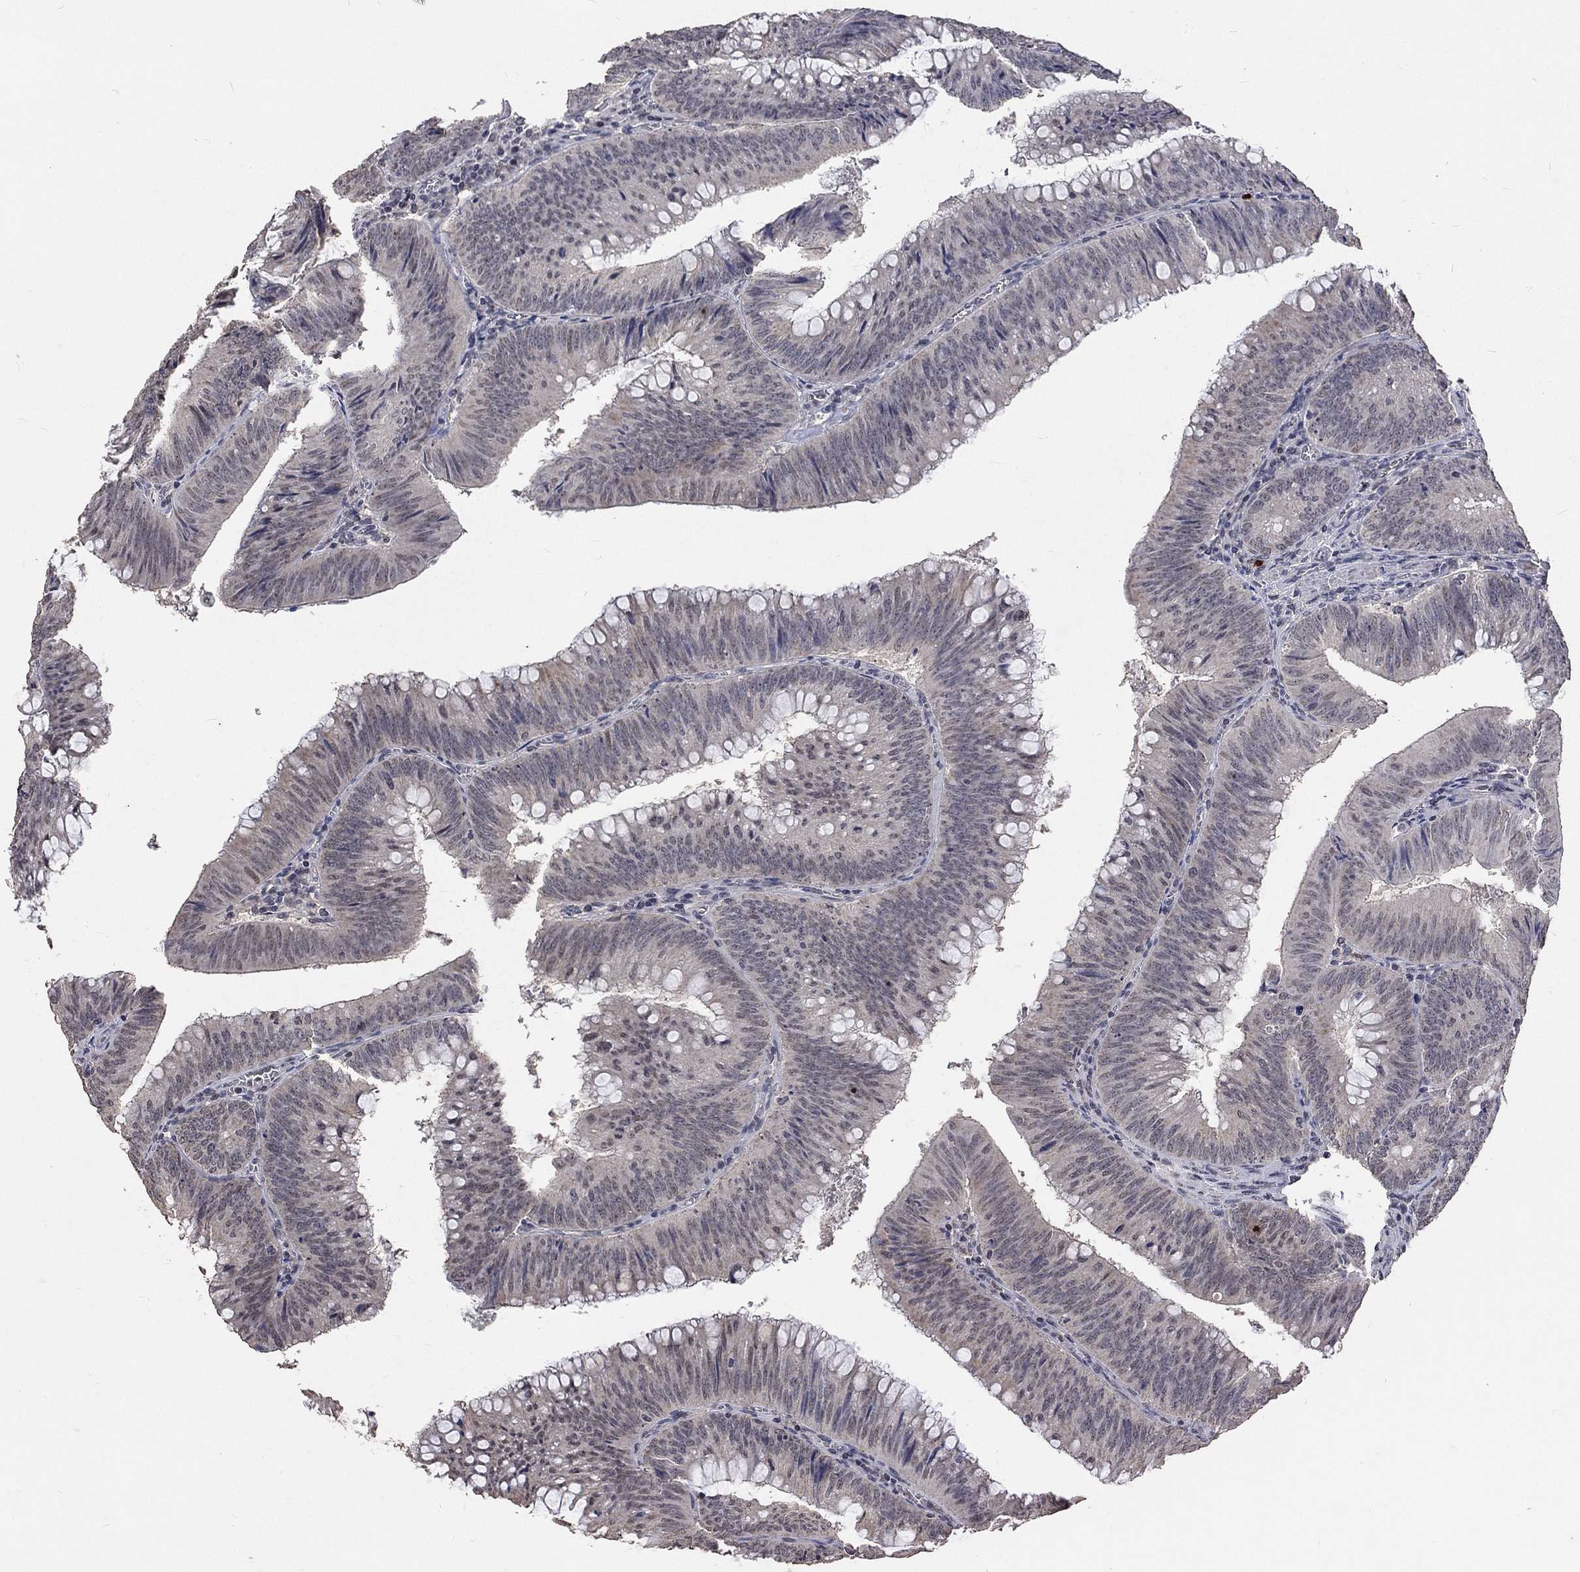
{"staining": {"intensity": "negative", "quantity": "none", "location": "none"}, "tissue": "colorectal cancer", "cell_type": "Tumor cells", "image_type": "cancer", "snomed": [{"axis": "morphology", "description": "Adenocarcinoma, NOS"}, {"axis": "topography", "description": "Rectum"}], "caption": "This is a image of immunohistochemistry staining of colorectal adenocarcinoma, which shows no expression in tumor cells.", "gene": "SPATA33", "patient": {"sex": "female", "age": 72}}